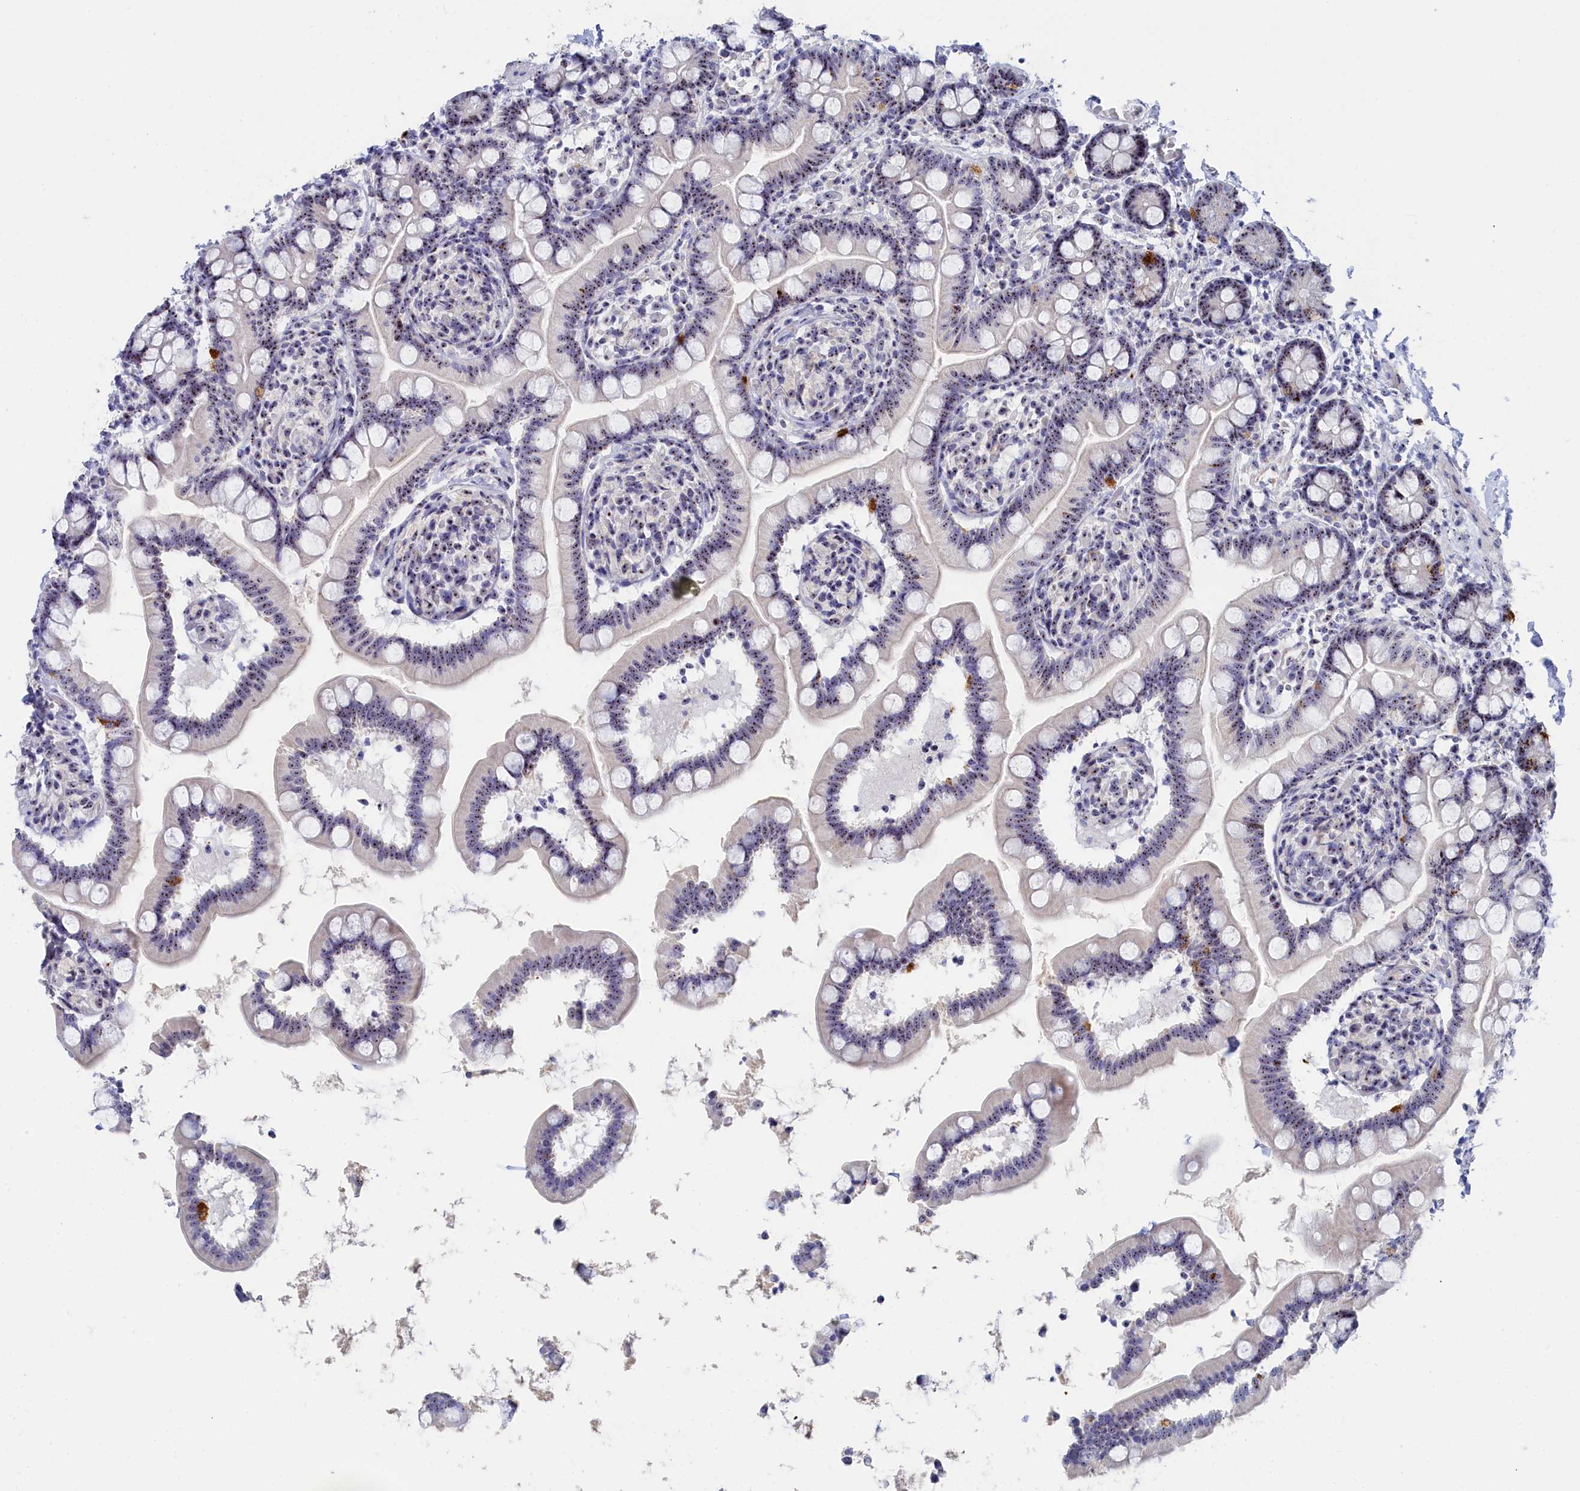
{"staining": {"intensity": "strong", "quantity": "25%-75%", "location": "nuclear"}, "tissue": "small intestine", "cell_type": "Glandular cells", "image_type": "normal", "snomed": [{"axis": "morphology", "description": "Normal tissue, NOS"}, {"axis": "topography", "description": "Small intestine"}], "caption": "Small intestine stained for a protein exhibits strong nuclear positivity in glandular cells. Immunohistochemistry stains the protein of interest in brown and the nuclei are stained blue.", "gene": "RSL1D1", "patient": {"sex": "female", "age": 64}}